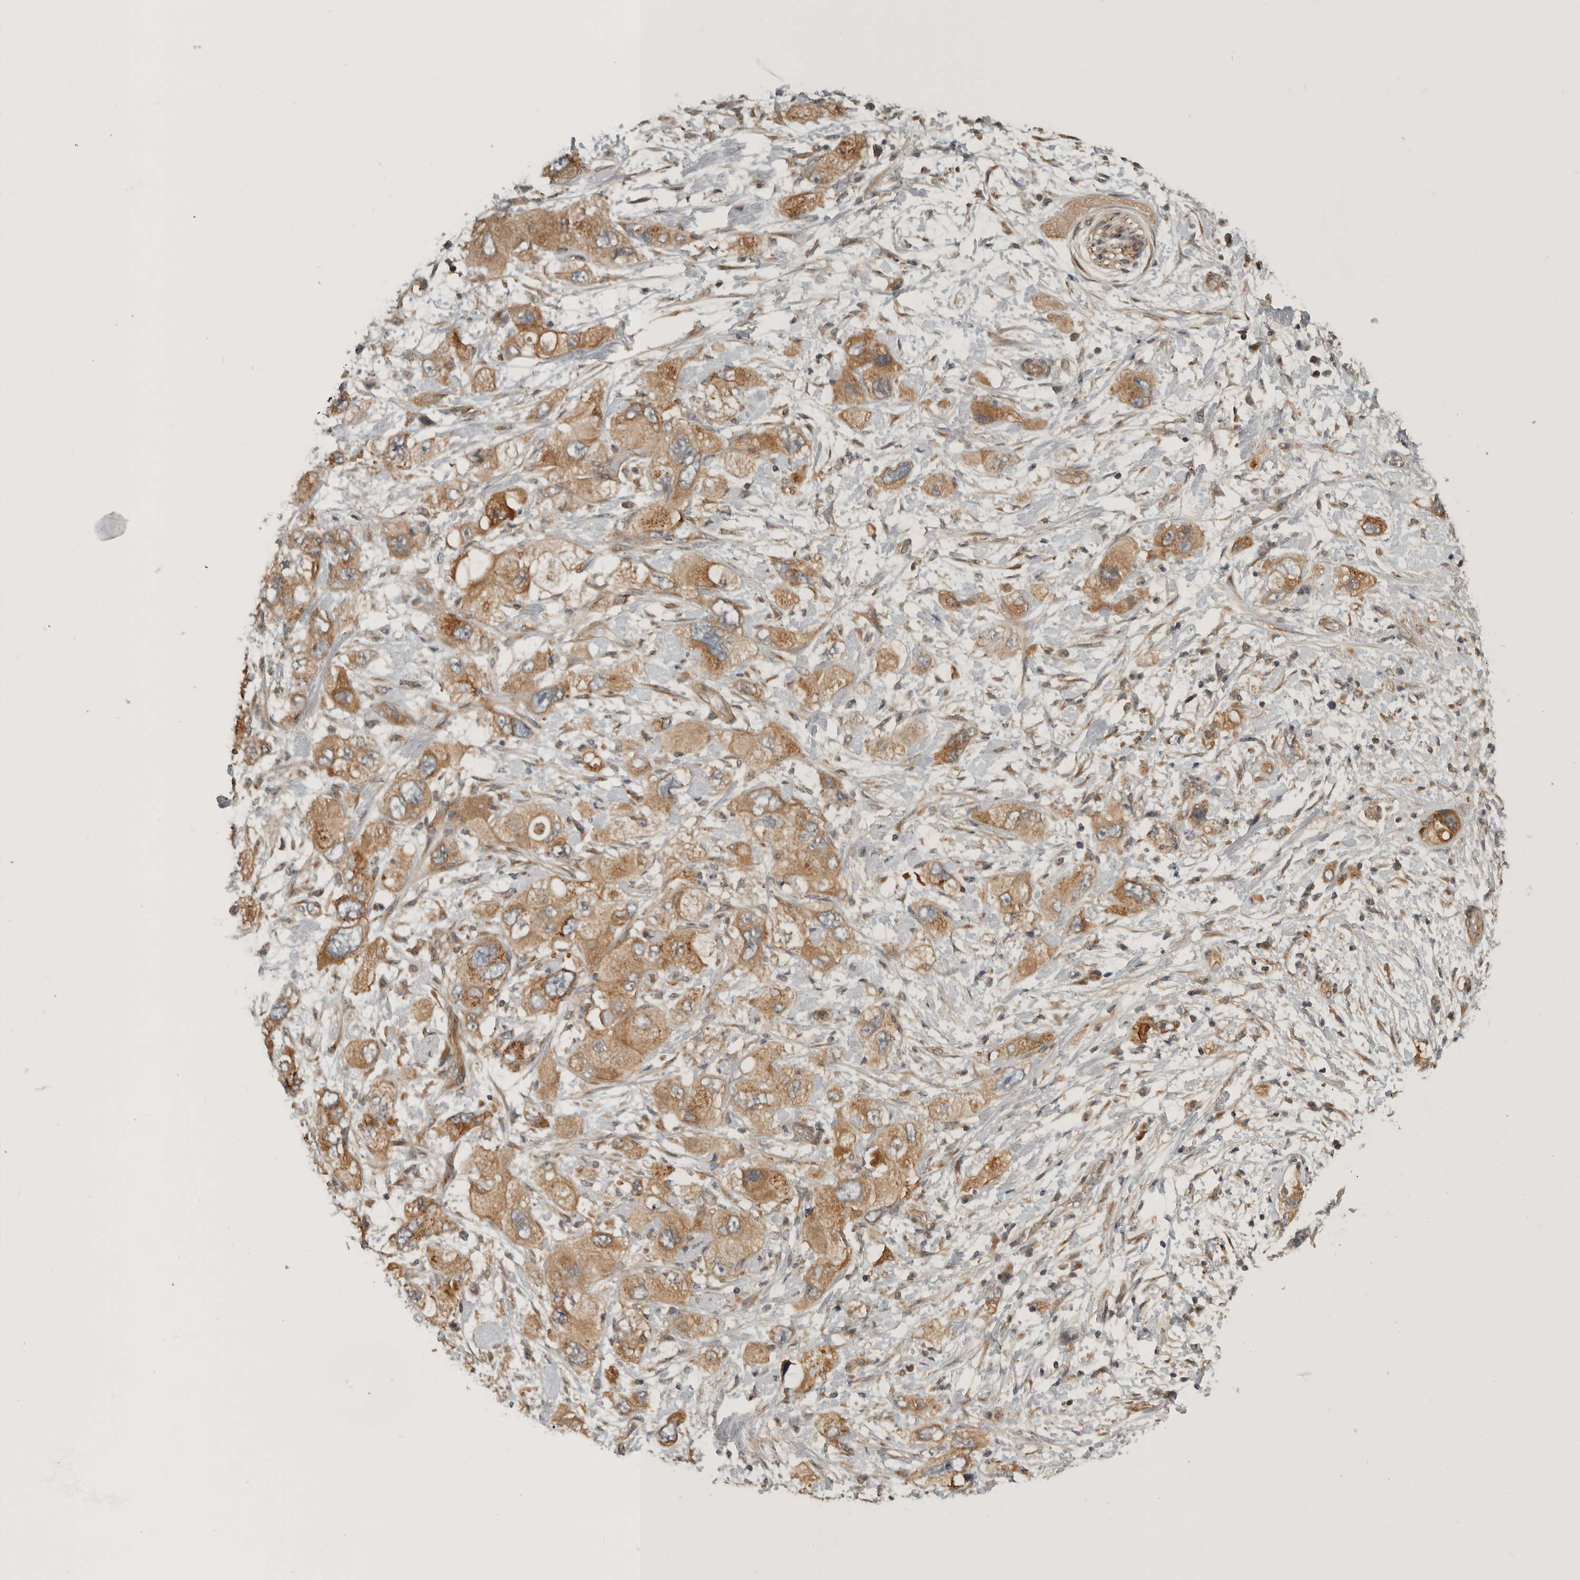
{"staining": {"intensity": "moderate", "quantity": ">75%", "location": "cytoplasmic/membranous"}, "tissue": "pancreatic cancer", "cell_type": "Tumor cells", "image_type": "cancer", "snomed": [{"axis": "morphology", "description": "Adenocarcinoma, NOS"}, {"axis": "topography", "description": "Pancreas"}], "caption": "Moderate cytoplasmic/membranous positivity is present in approximately >75% of tumor cells in pancreatic cancer.", "gene": "CUEDC1", "patient": {"sex": "female", "age": 73}}